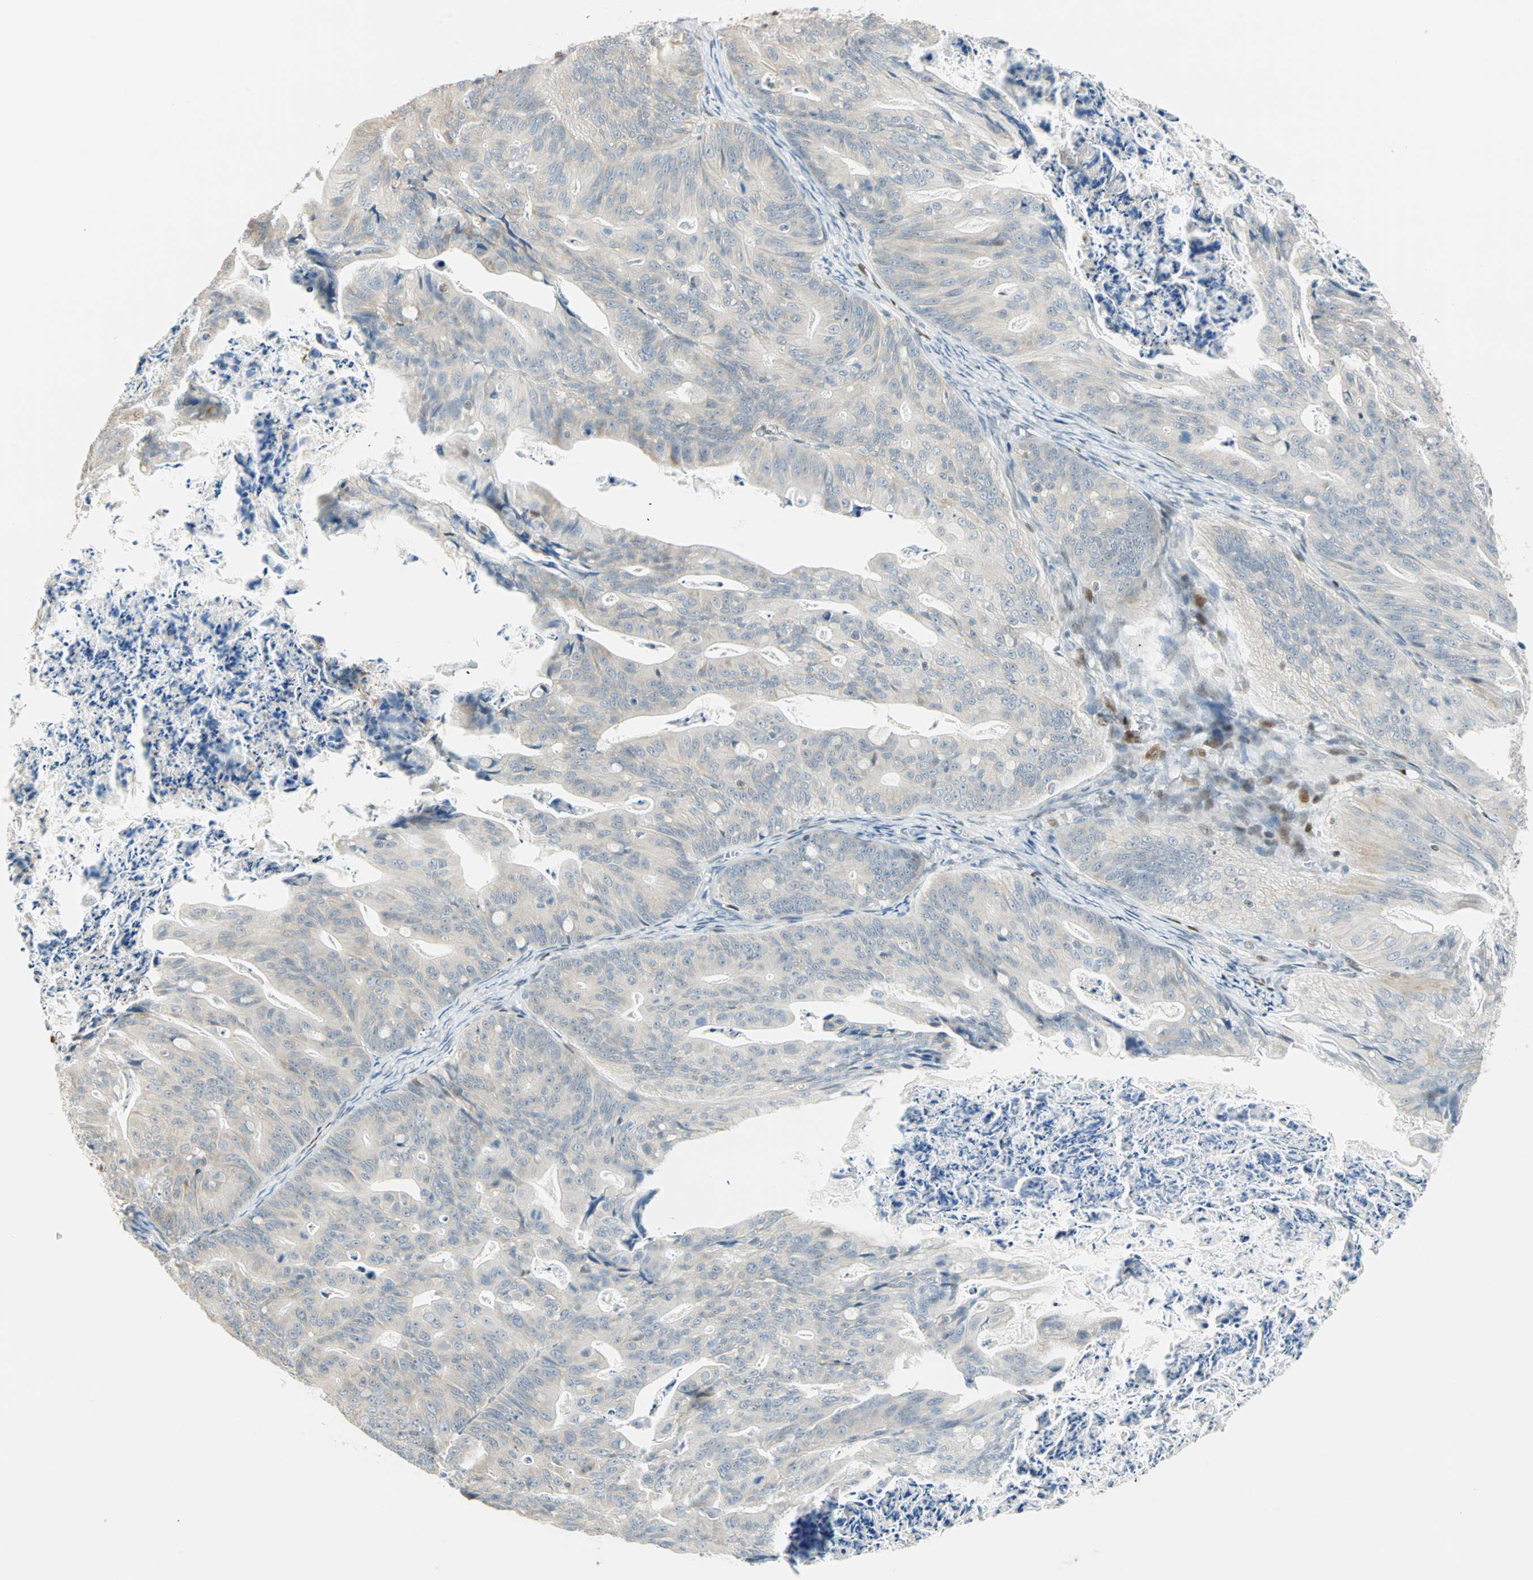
{"staining": {"intensity": "negative", "quantity": "none", "location": "none"}, "tissue": "ovarian cancer", "cell_type": "Tumor cells", "image_type": "cancer", "snomed": [{"axis": "morphology", "description": "Cystadenocarcinoma, mucinous, NOS"}, {"axis": "topography", "description": "Ovary"}], "caption": "This is an IHC micrograph of human ovarian mucinous cystadenocarcinoma. There is no positivity in tumor cells.", "gene": "MSX2", "patient": {"sex": "female", "age": 37}}